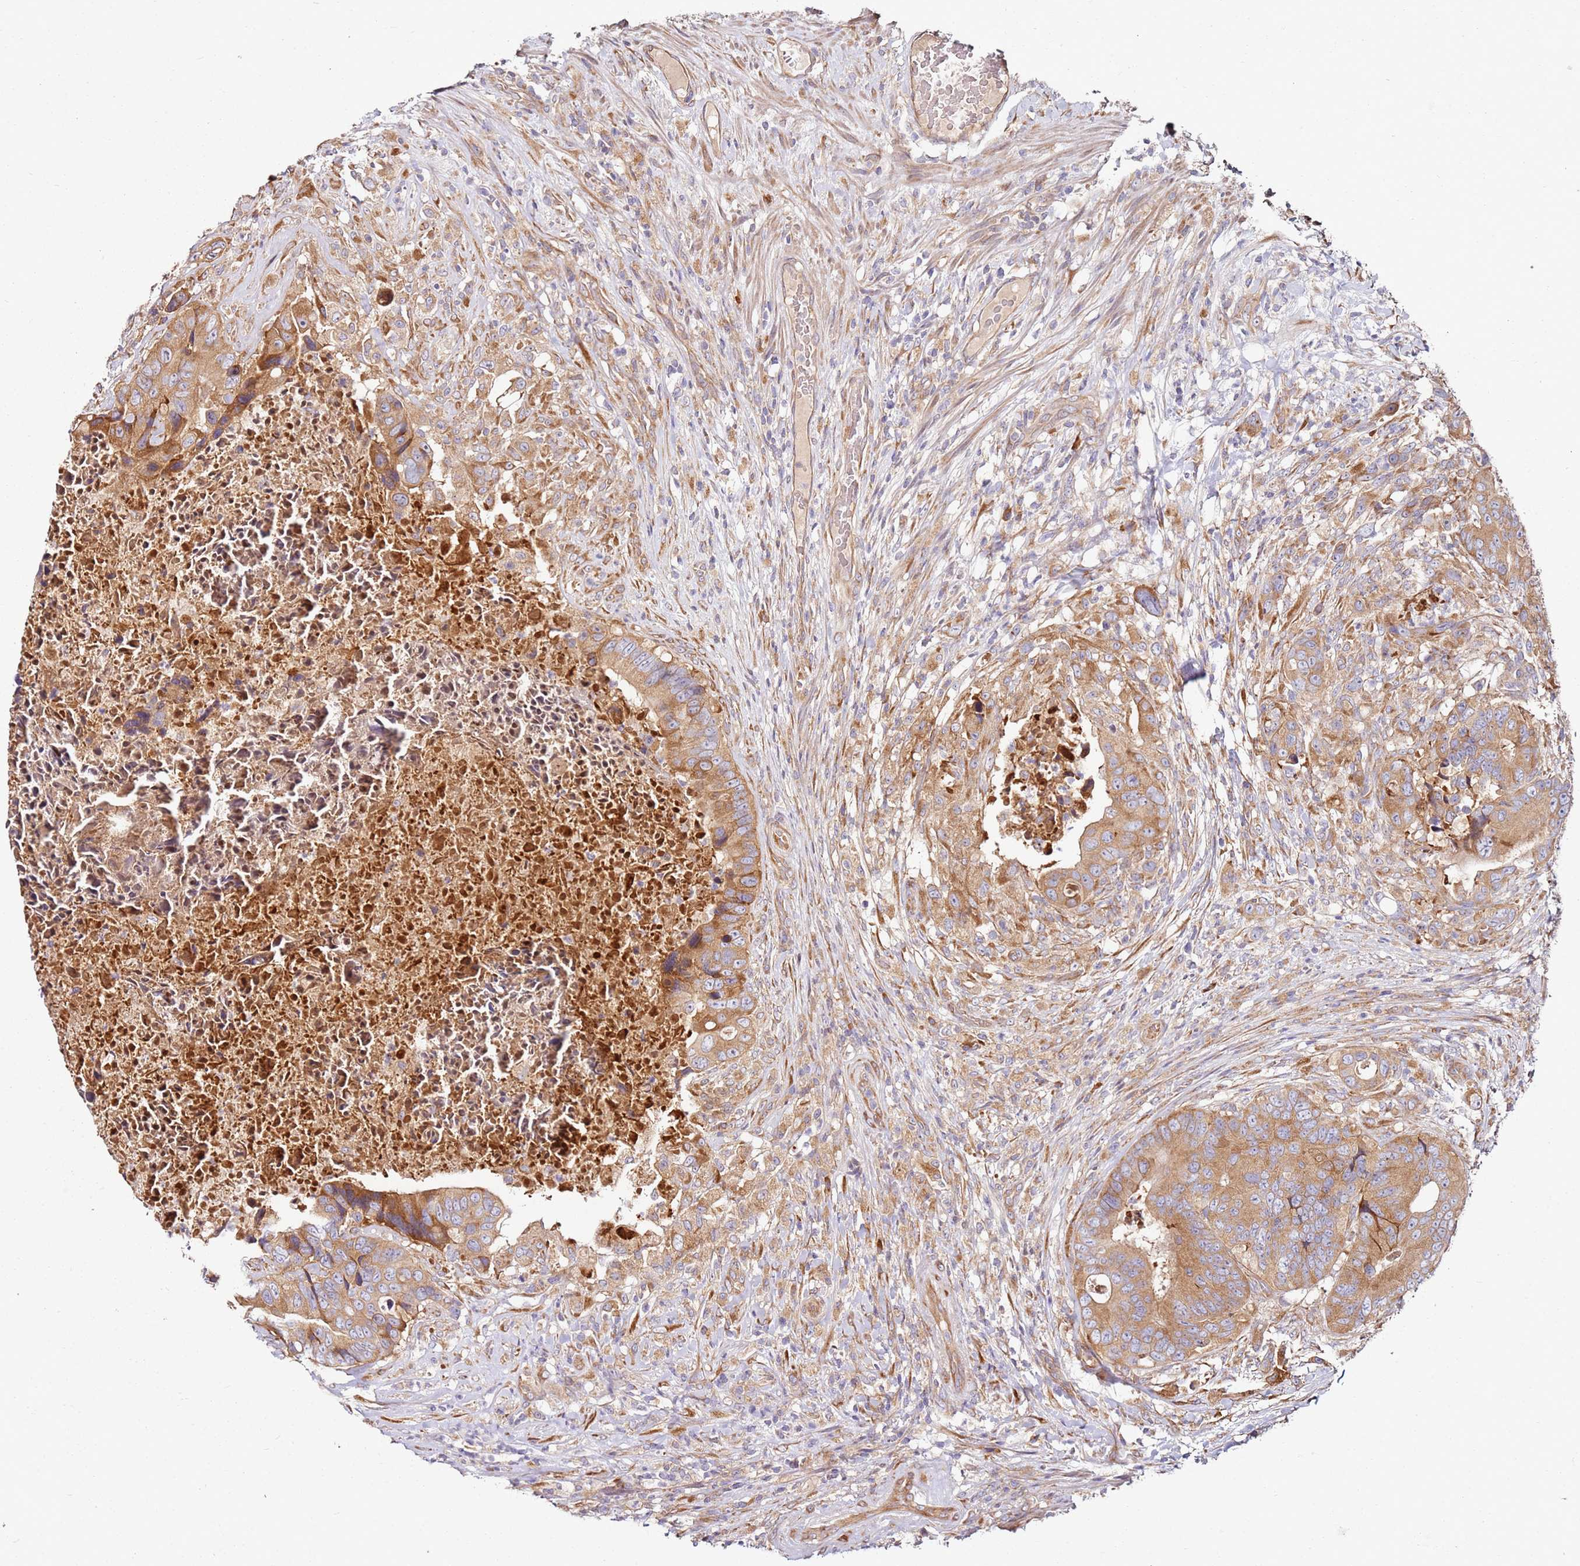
{"staining": {"intensity": "moderate", "quantity": ">75%", "location": "cytoplasmic/membranous"}, "tissue": "colorectal cancer", "cell_type": "Tumor cells", "image_type": "cancer", "snomed": [{"axis": "morphology", "description": "Adenocarcinoma, NOS"}, {"axis": "topography", "description": "Colon"}], "caption": "Colorectal adenocarcinoma stained with a brown dye shows moderate cytoplasmic/membranous positive positivity in approximately >75% of tumor cells.", "gene": "RPS3A", "patient": {"sex": "male", "age": 84}}